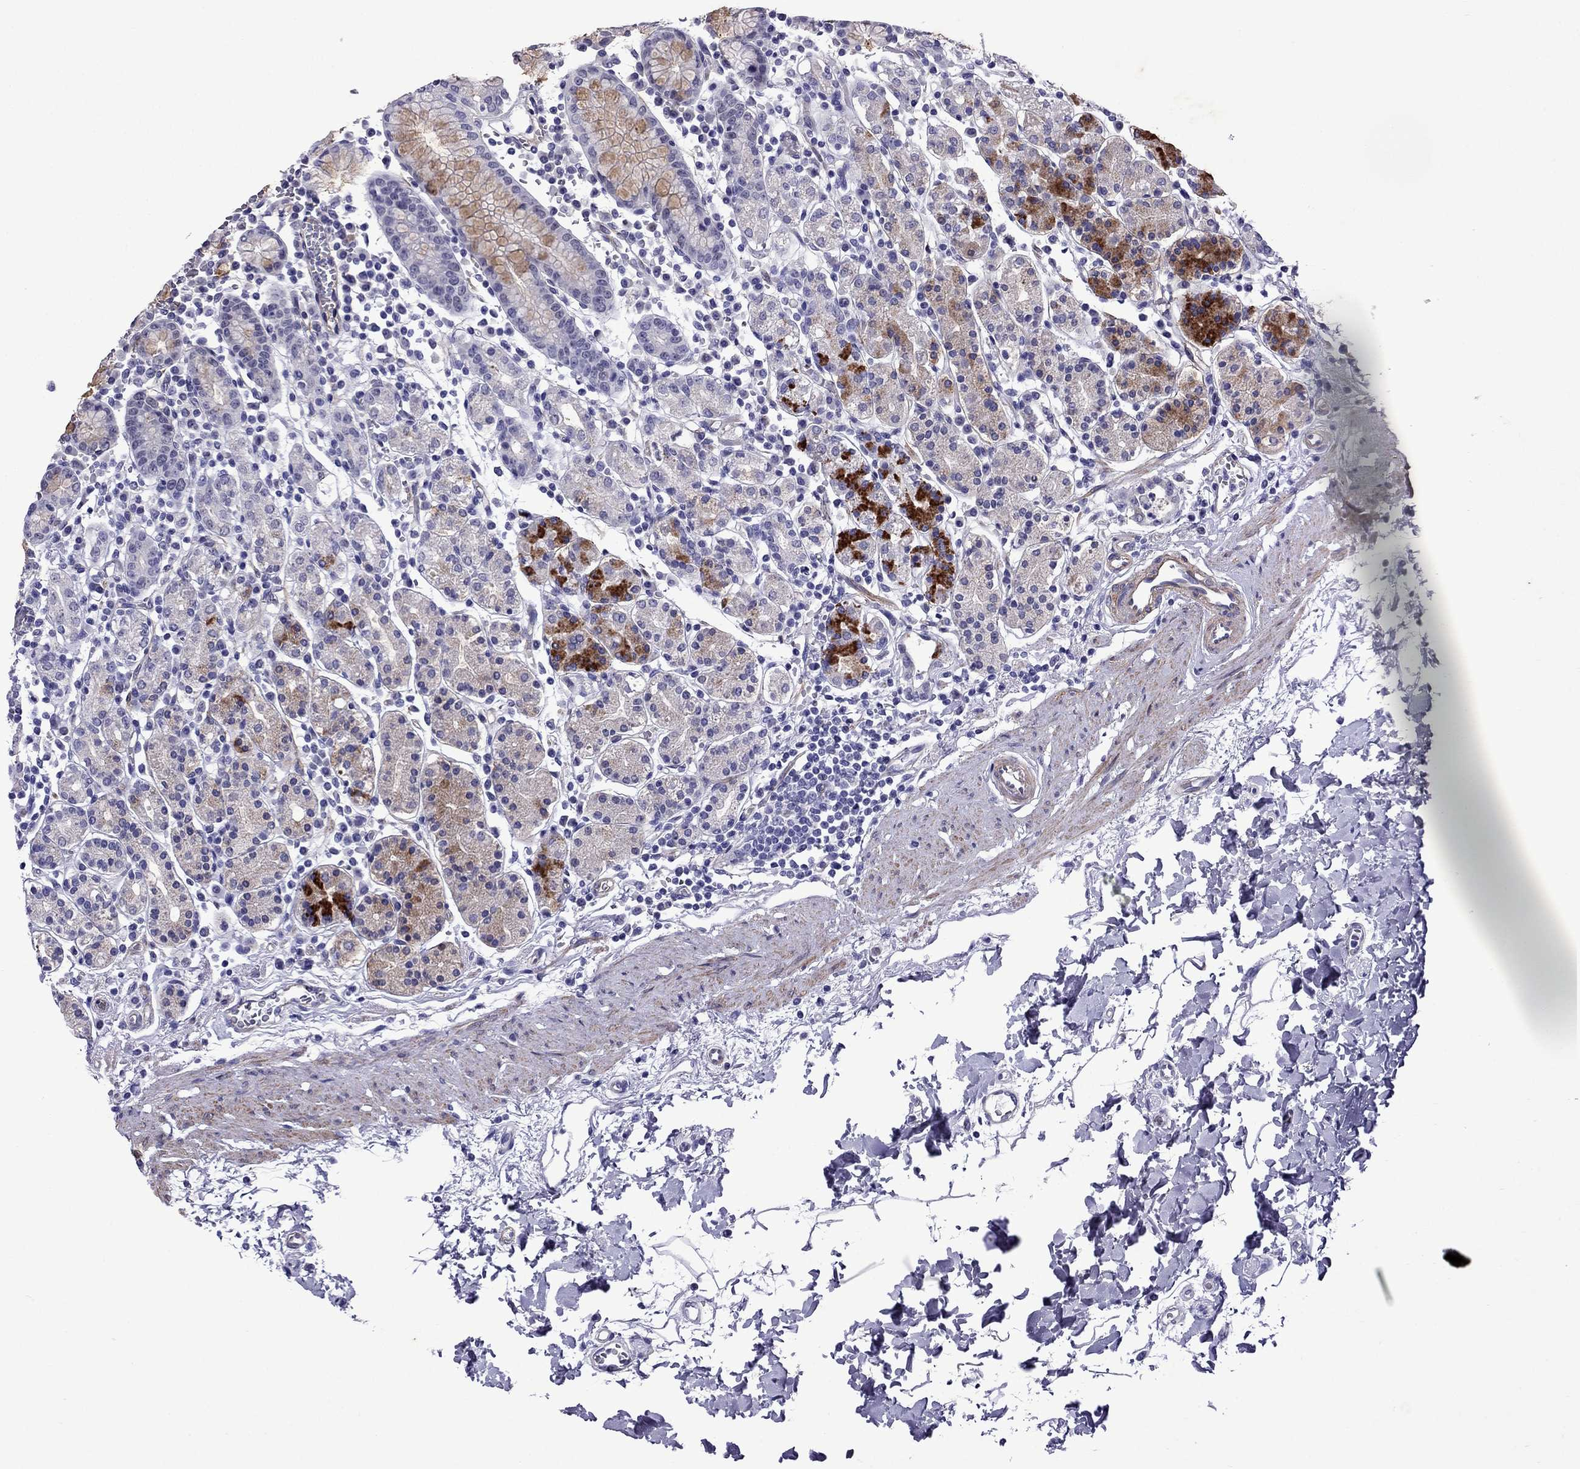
{"staining": {"intensity": "strong", "quantity": "<25%", "location": "cytoplasmic/membranous"}, "tissue": "stomach", "cell_type": "Glandular cells", "image_type": "normal", "snomed": [{"axis": "morphology", "description": "Normal tissue, NOS"}, {"axis": "topography", "description": "Stomach, upper"}, {"axis": "topography", "description": "Stomach"}], "caption": "Immunohistochemical staining of unremarkable human stomach shows medium levels of strong cytoplasmic/membranous staining in about <25% of glandular cells.", "gene": "CHRNA5", "patient": {"sex": "male", "age": 62}}